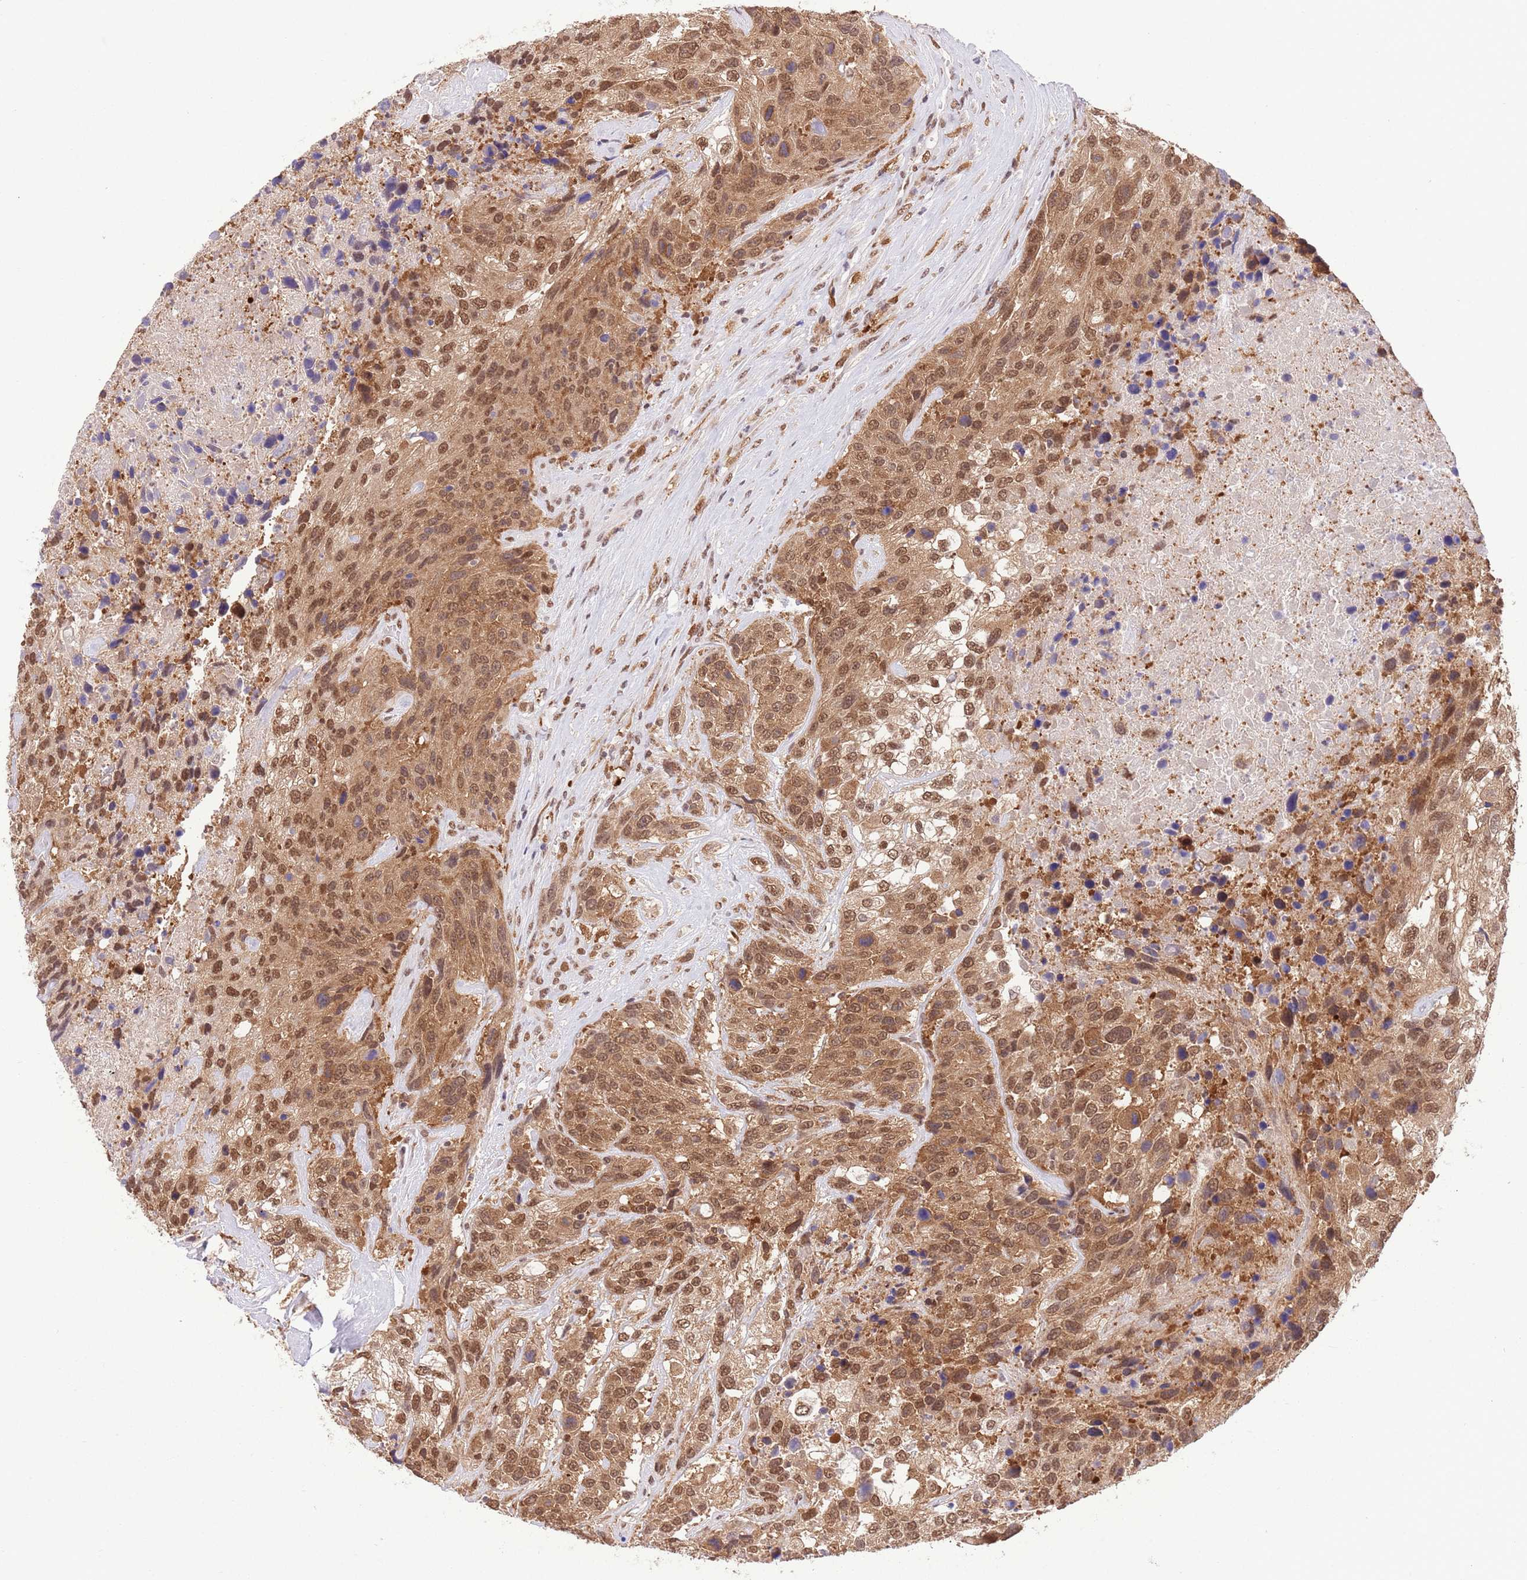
{"staining": {"intensity": "moderate", "quantity": ">75%", "location": "cytoplasmic/membranous,nuclear"}, "tissue": "urothelial cancer", "cell_type": "Tumor cells", "image_type": "cancer", "snomed": [{"axis": "morphology", "description": "Urothelial carcinoma, High grade"}, {"axis": "topography", "description": "Urinary bladder"}], "caption": "This is an image of IHC staining of high-grade urothelial carcinoma, which shows moderate positivity in the cytoplasmic/membranous and nuclear of tumor cells.", "gene": "TRIM32", "patient": {"sex": "female", "age": 70}}